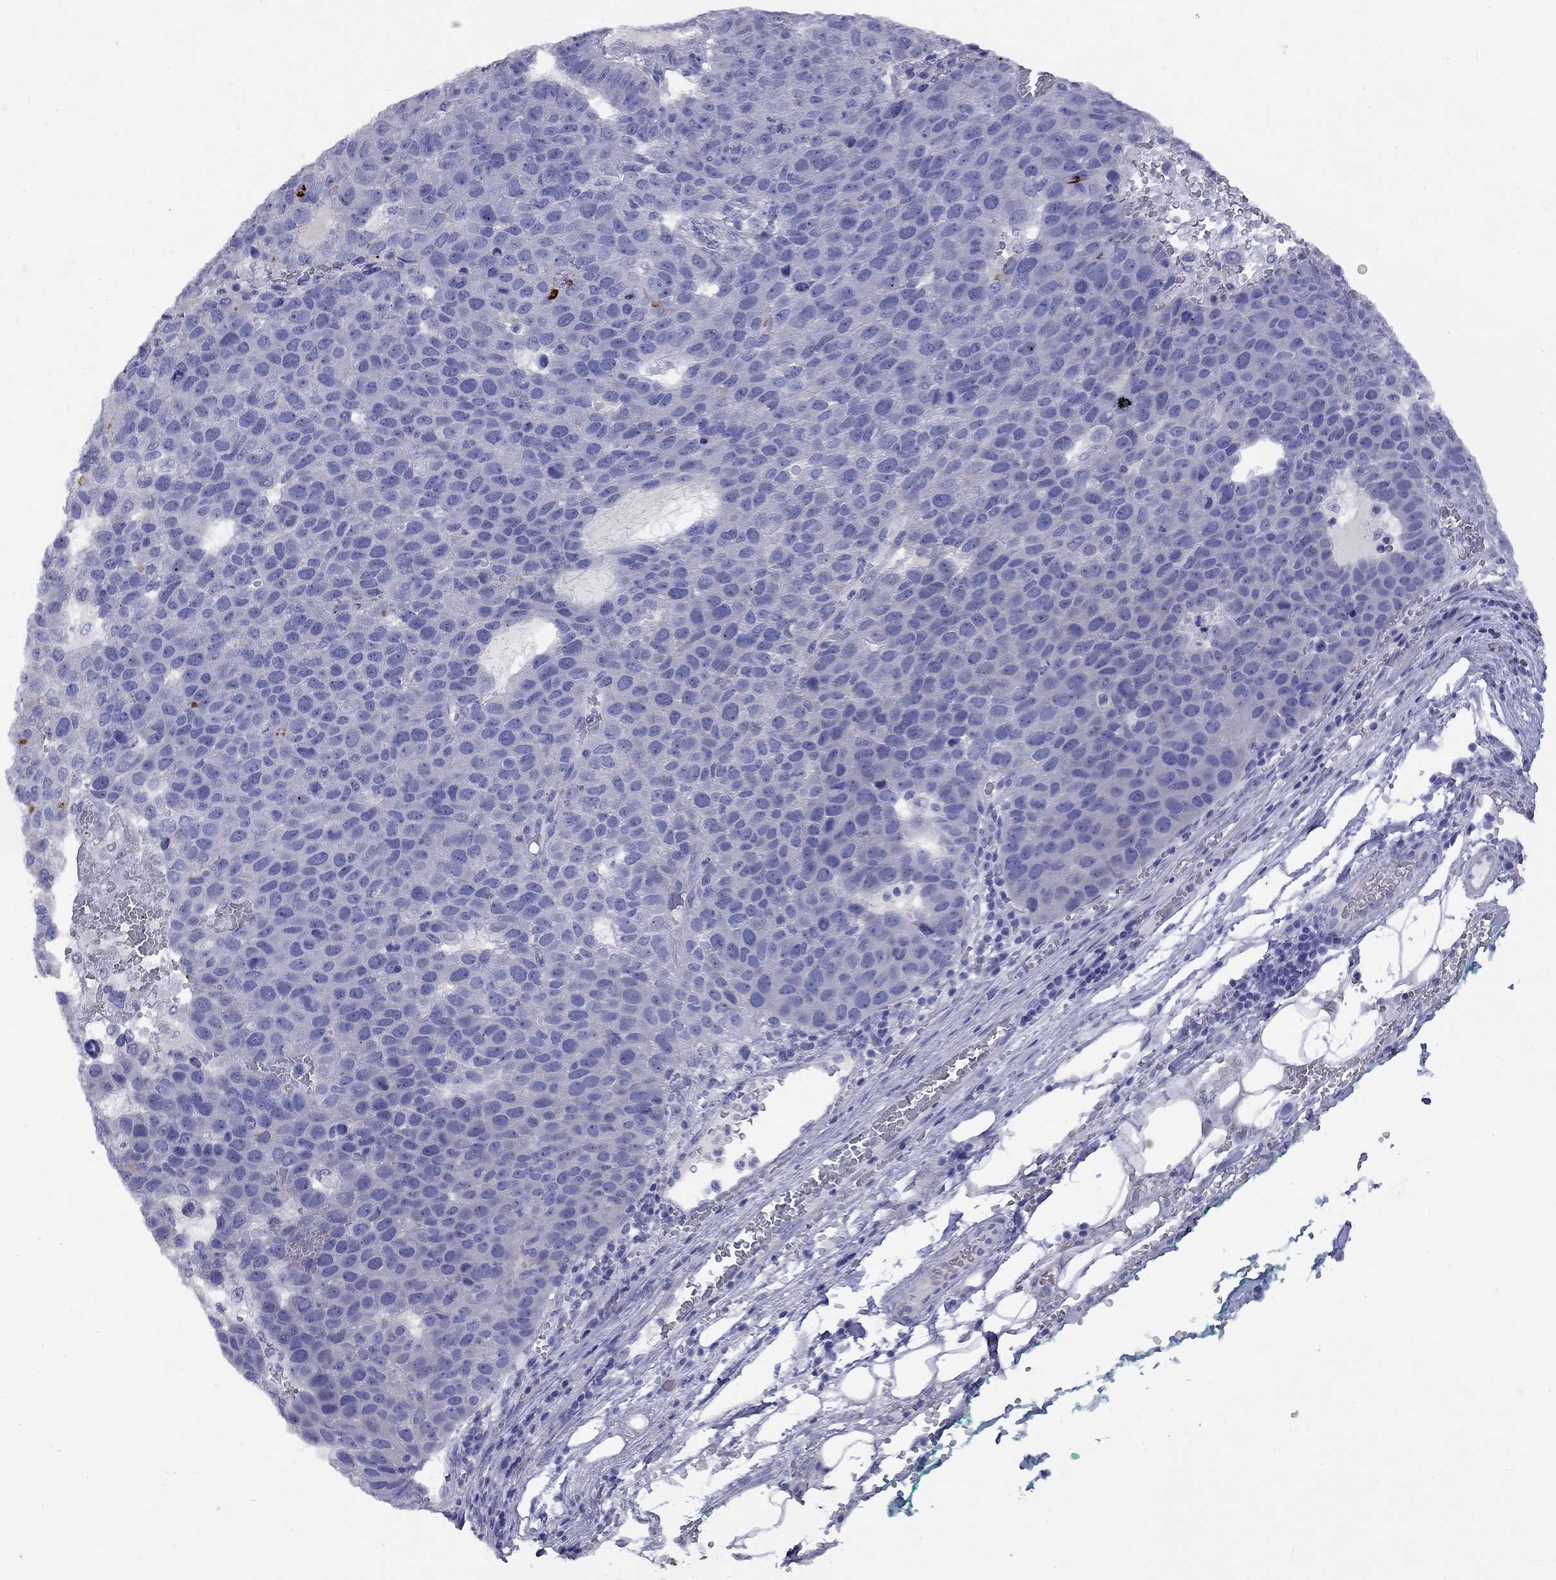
{"staining": {"intensity": "negative", "quantity": "none", "location": "none"}, "tissue": "pancreatic cancer", "cell_type": "Tumor cells", "image_type": "cancer", "snomed": [{"axis": "morphology", "description": "Adenocarcinoma, NOS"}, {"axis": "topography", "description": "Pancreas"}], "caption": "This is an immunohistochemistry (IHC) micrograph of human pancreatic cancer (adenocarcinoma). There is no expression in tumor cells.", "gene": "GNAT3", "patient": {"sex": "female", "age": 61}}